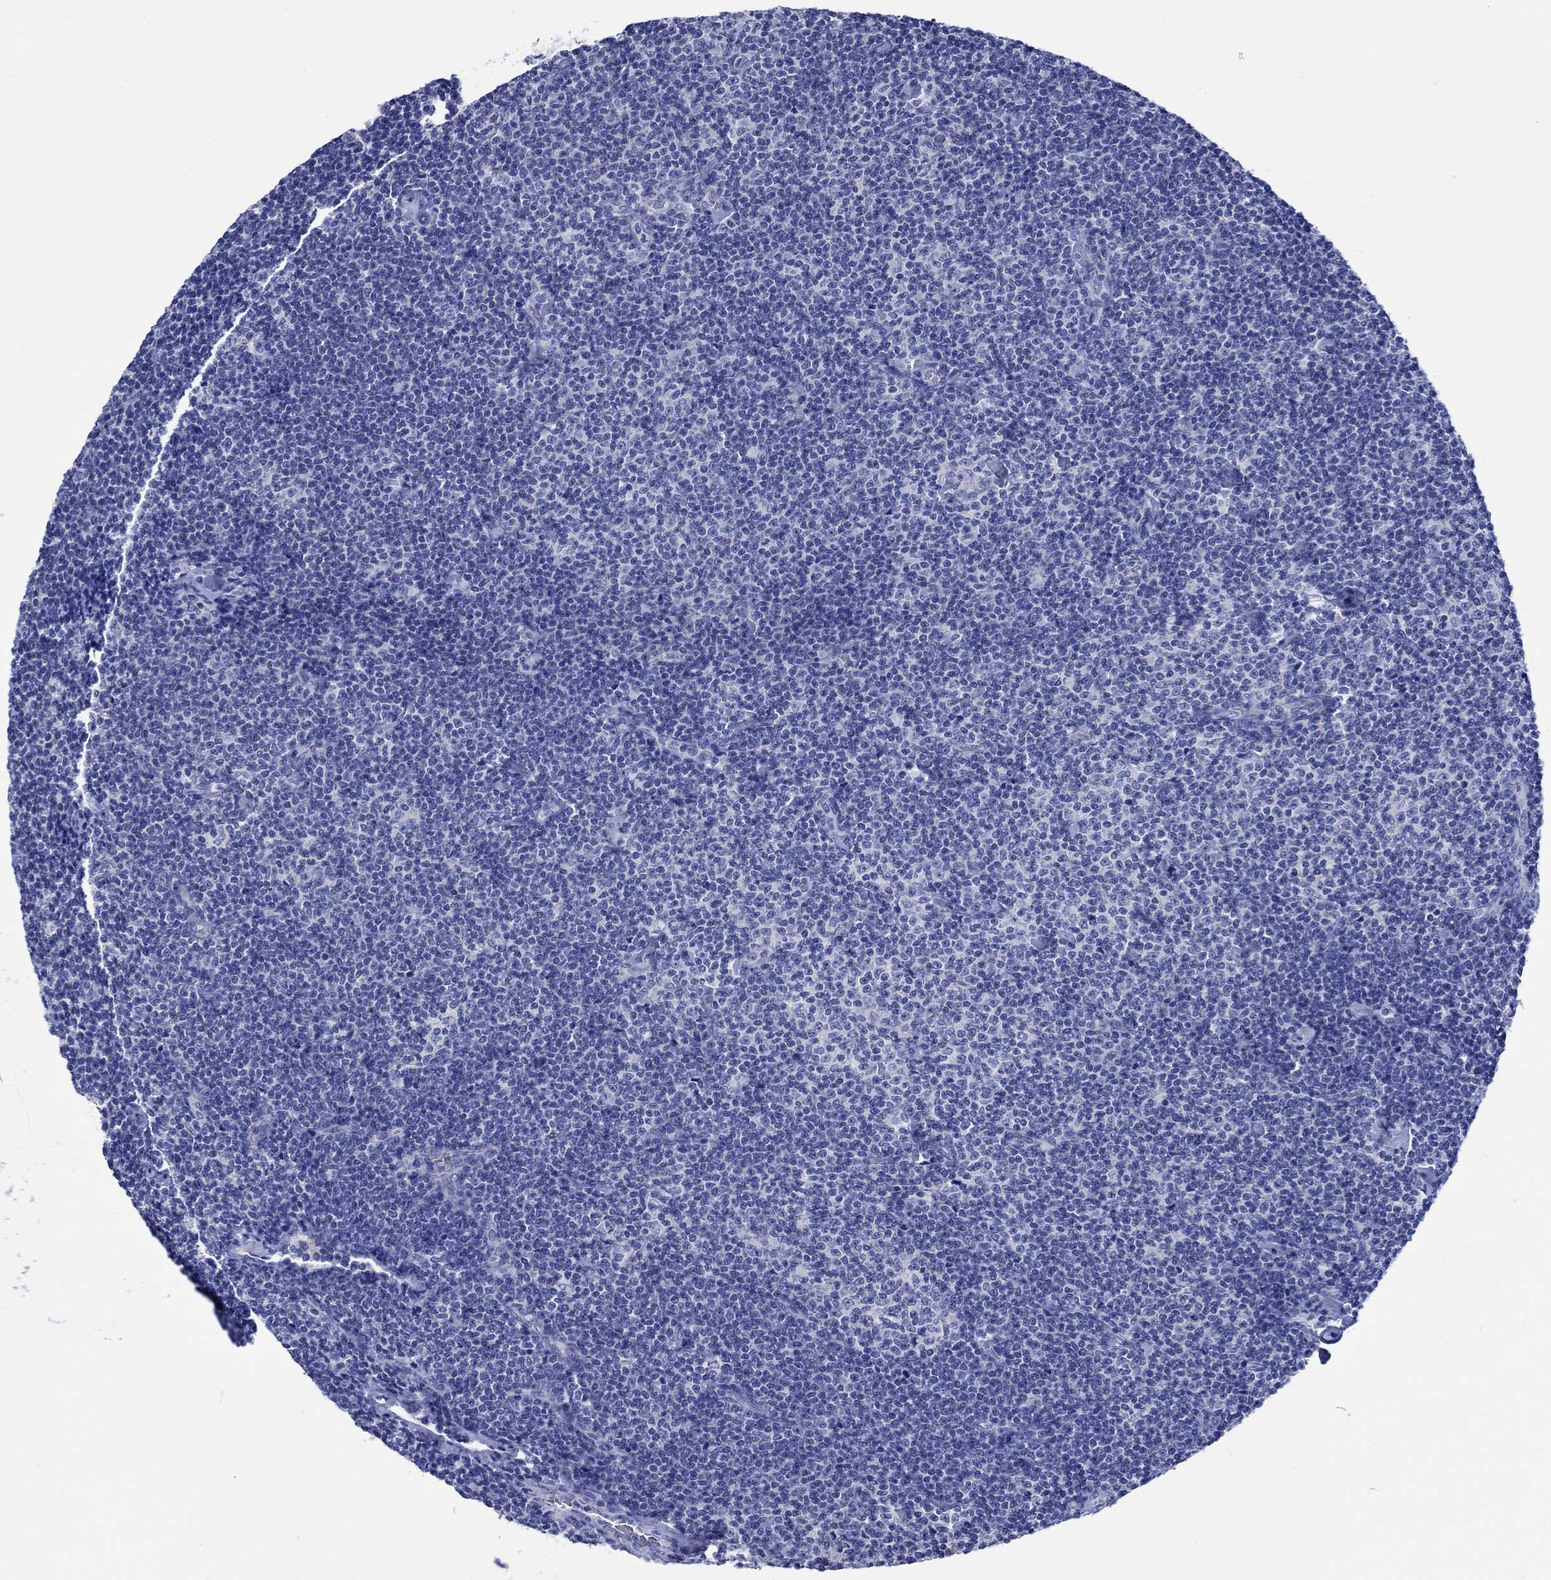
{"staining": {"intensity": "negative", "quantity": "none", "location": "none"}, "tissue": "lymphoma", "cell_type": "Tumor cells", "image_type": "cancer", "snomed": [{"axis": "morphology", "description": "Malignant lymphoma, non-Hodgkin's type, Low grade"}, {"axis": "topography", "description": "Lymph node"}], "caption": "Tumor cells are negative for brown protein staining in malignant lymphoma, non-Hodgkin's type (low-grade).", "gene": "PTPRN2", "patient": {"sex": "male", "age": 81}}